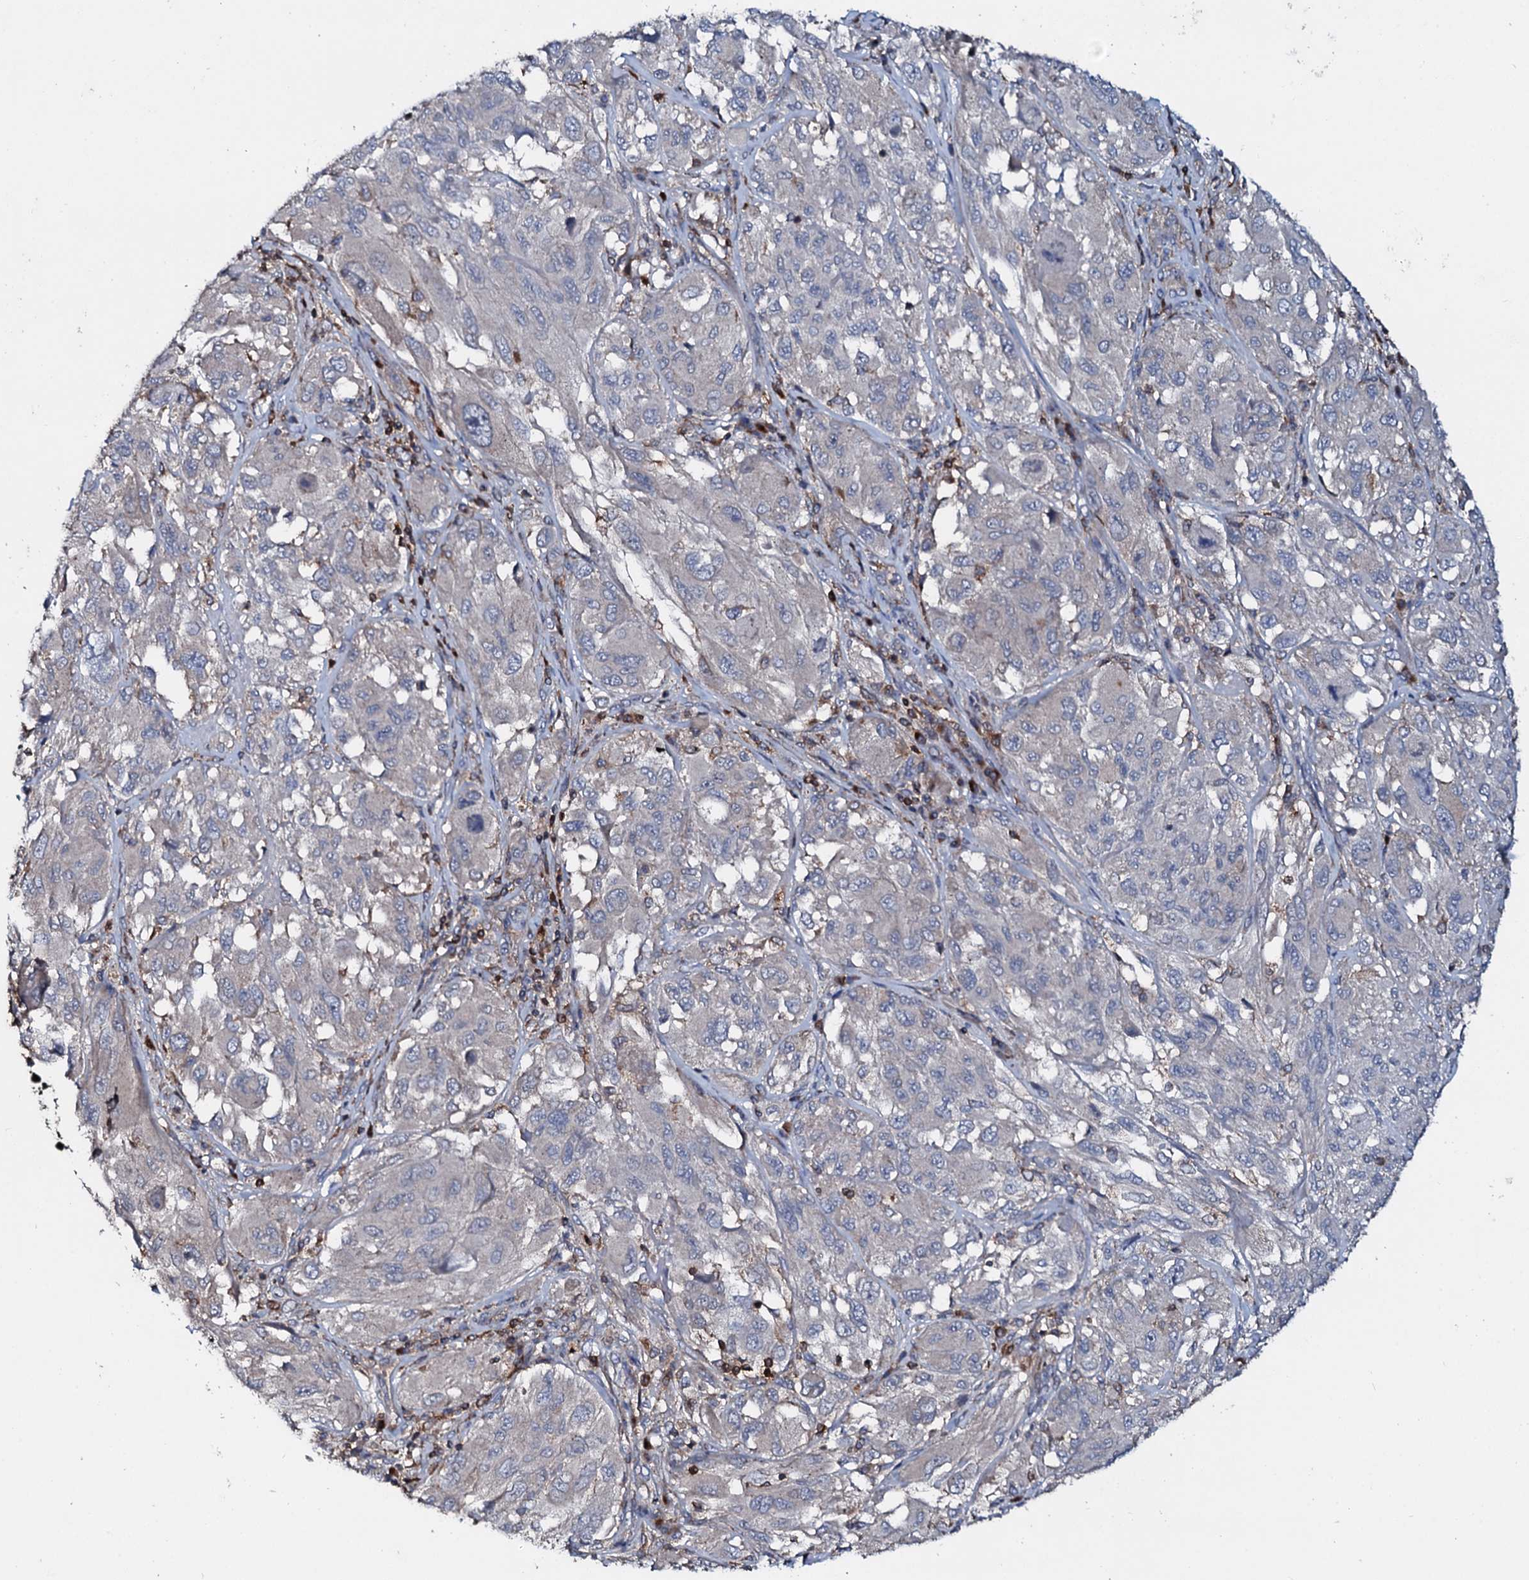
{"staining": {"intensity": "negative", "quantity": "none", "location": "none"}, "tissue": "melanoma", "cell_type": "Tumor cells", "image_type": "cancer", "snomed": [{"axis": "morphology", "description": "Malignant melanoma, NOS"}, {"axis": "topography", "description": "Skin"}], "caption": "Melanoma was stained to show a protein in brown. There is no significant expression in tumor cells.", "gene": "GRK2", "patient": {"sex": "female", "age": 91}}